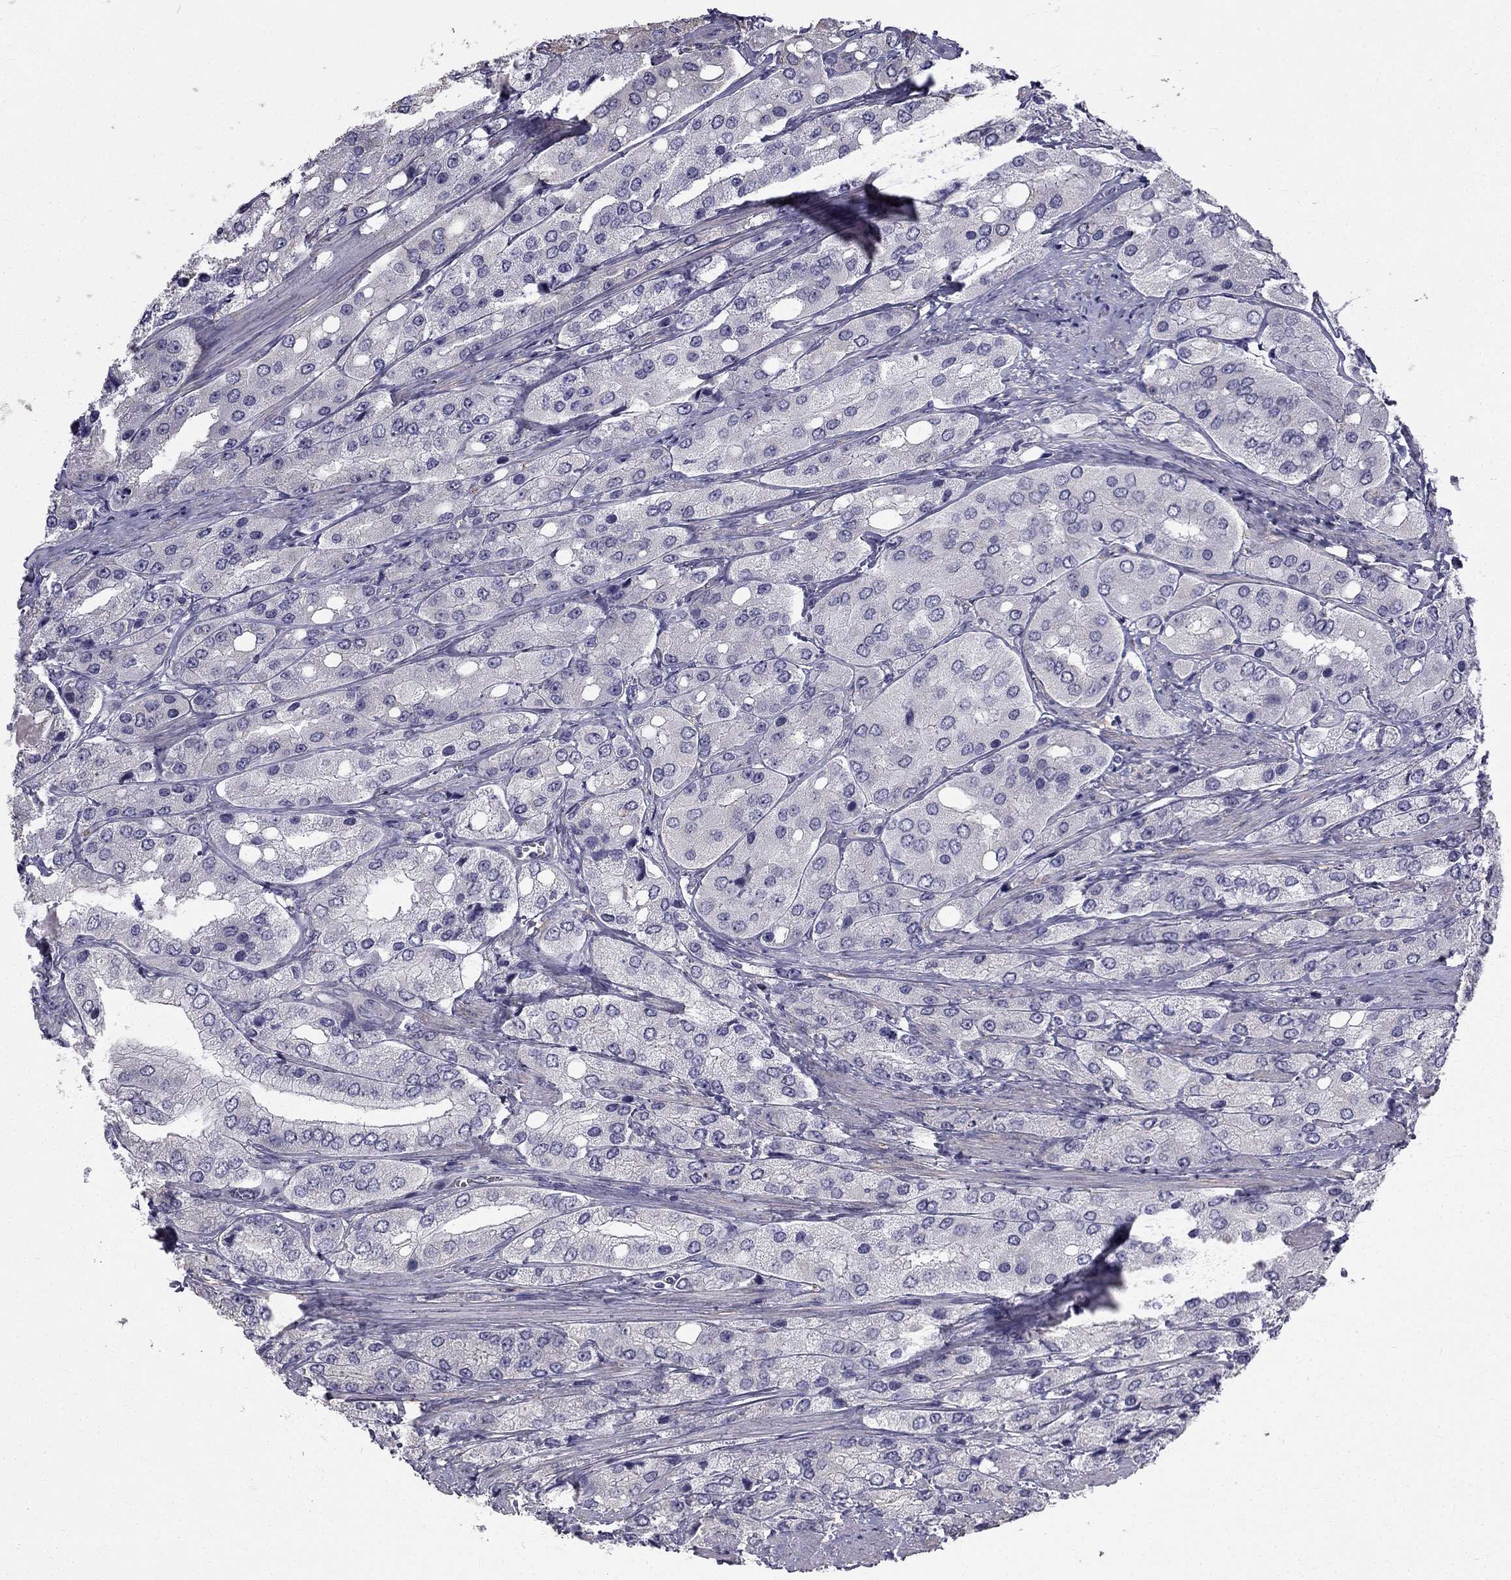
{"staining": {"intensity": "negative", "quantity": "none", "location": "none"}, "tissue": "prostate cancer", "cell_type": "Tumor cells", "image_type": "cancer", "snomed": [{"axis": "morphology", "description": "Adenocarcinoma, Low grade"}, {"axis": "topography", "description": "Prostate"}], "caption": "Immunohistochemistry (IHC) histopathology image of neoplastic tissue: prostate cancer stained with DAB demonstrates no significant protein positivity in tumor cells.", "gene": "CCDC40", "patient": {"sex": "male", "age": 69}}